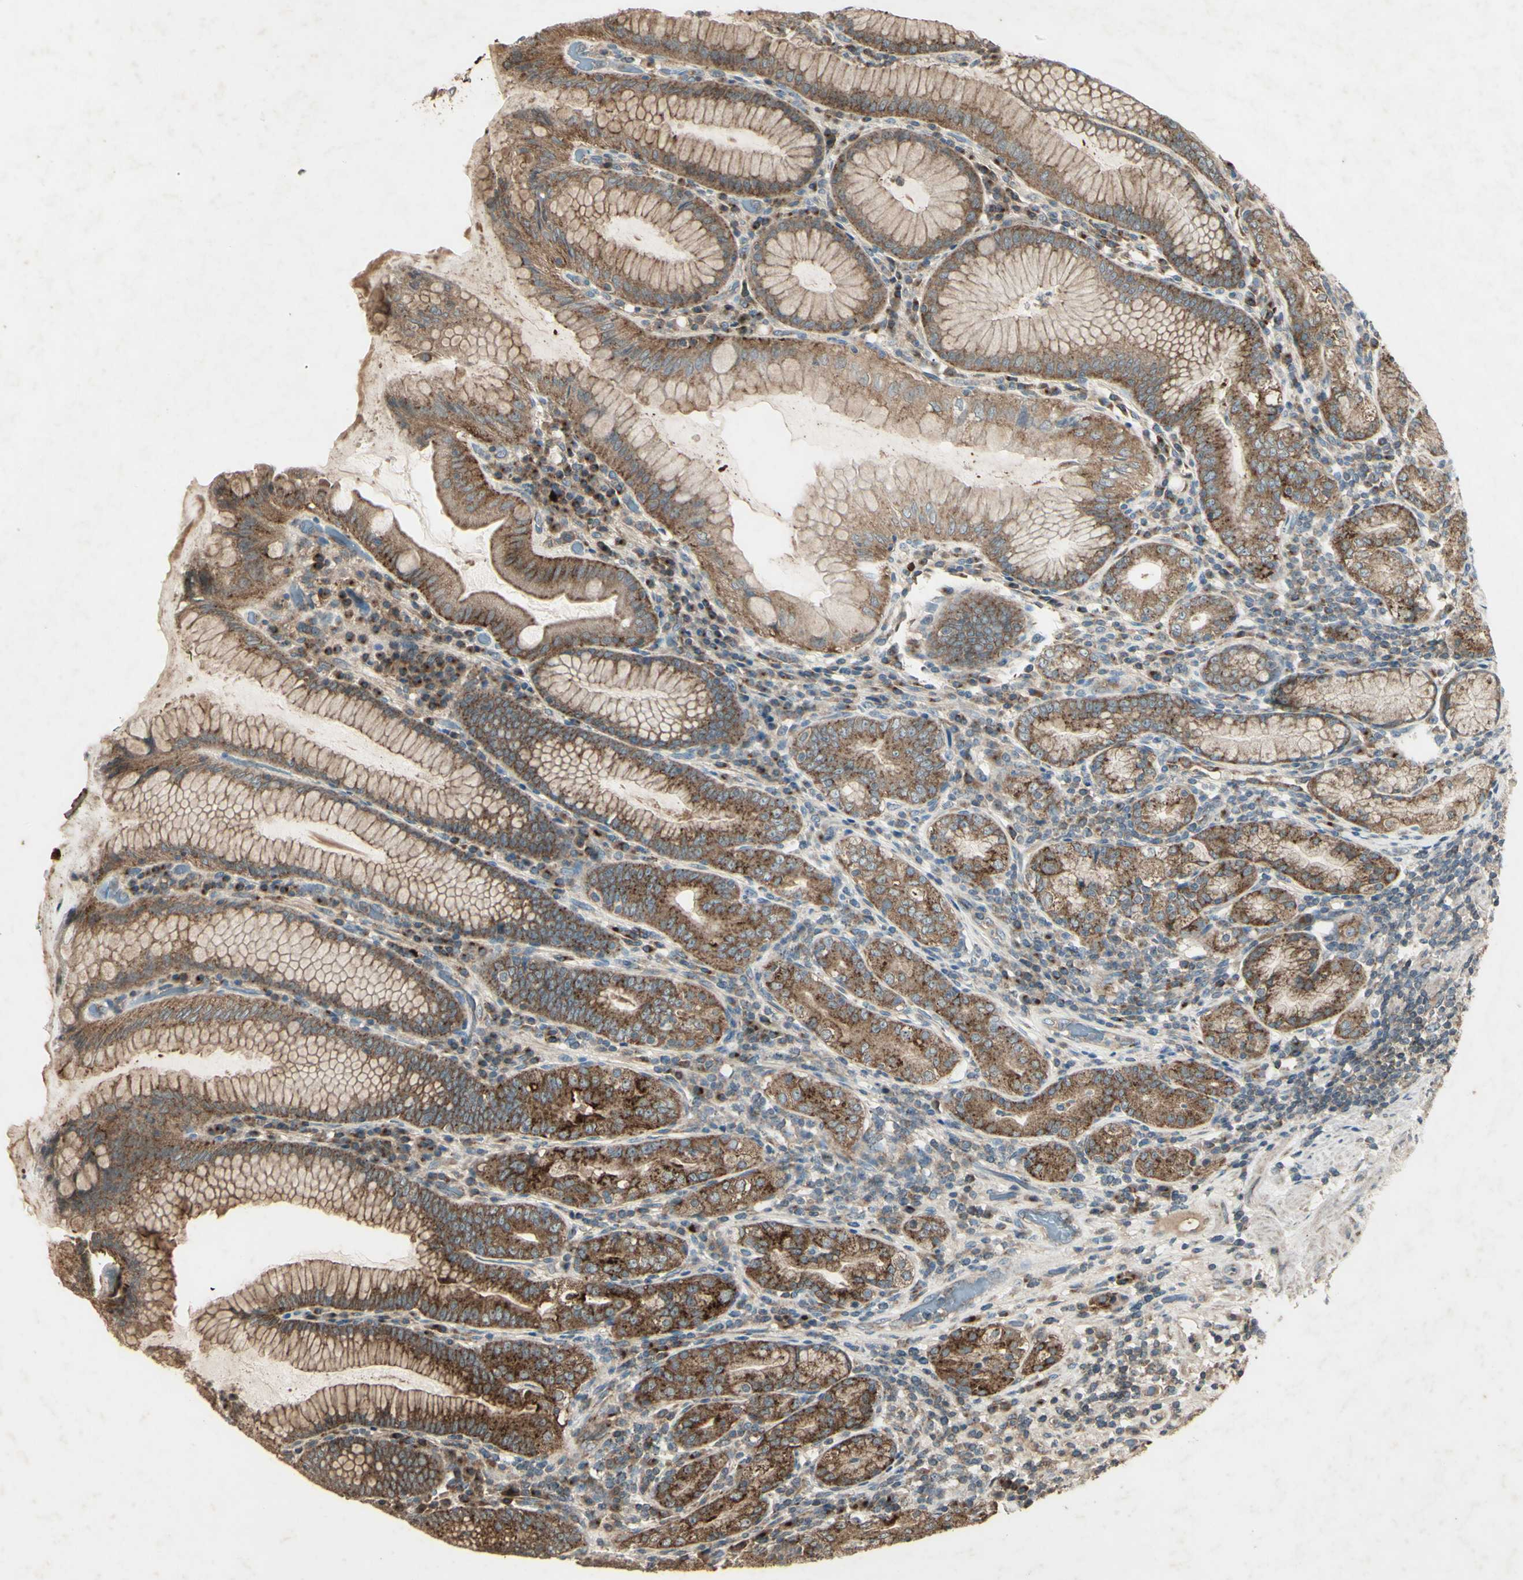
{"staining": {"intensity": "strong", "quantity": ">75%", "location": "cytoplasmic/membranous"}, "tissue": "stomach", "cell_type": "Glandular cells", "image_type": "normal", "snomed": [{"axis": "morphology", "description": "Normal tissue, NOS"}, {"axis": "topography", "description": "Stomach, lower"}], "caption": "Strong cytoplasmic/membranous expression is identified in approximately >75% of glandular cells in unremarkable stomach. (Stains: DAB in brown, nuclei in blue, Microscopy: brightfield microscopy at high magnification).", "gene": "AP1G1", "patient": {"sex": "female", "age": 76}}